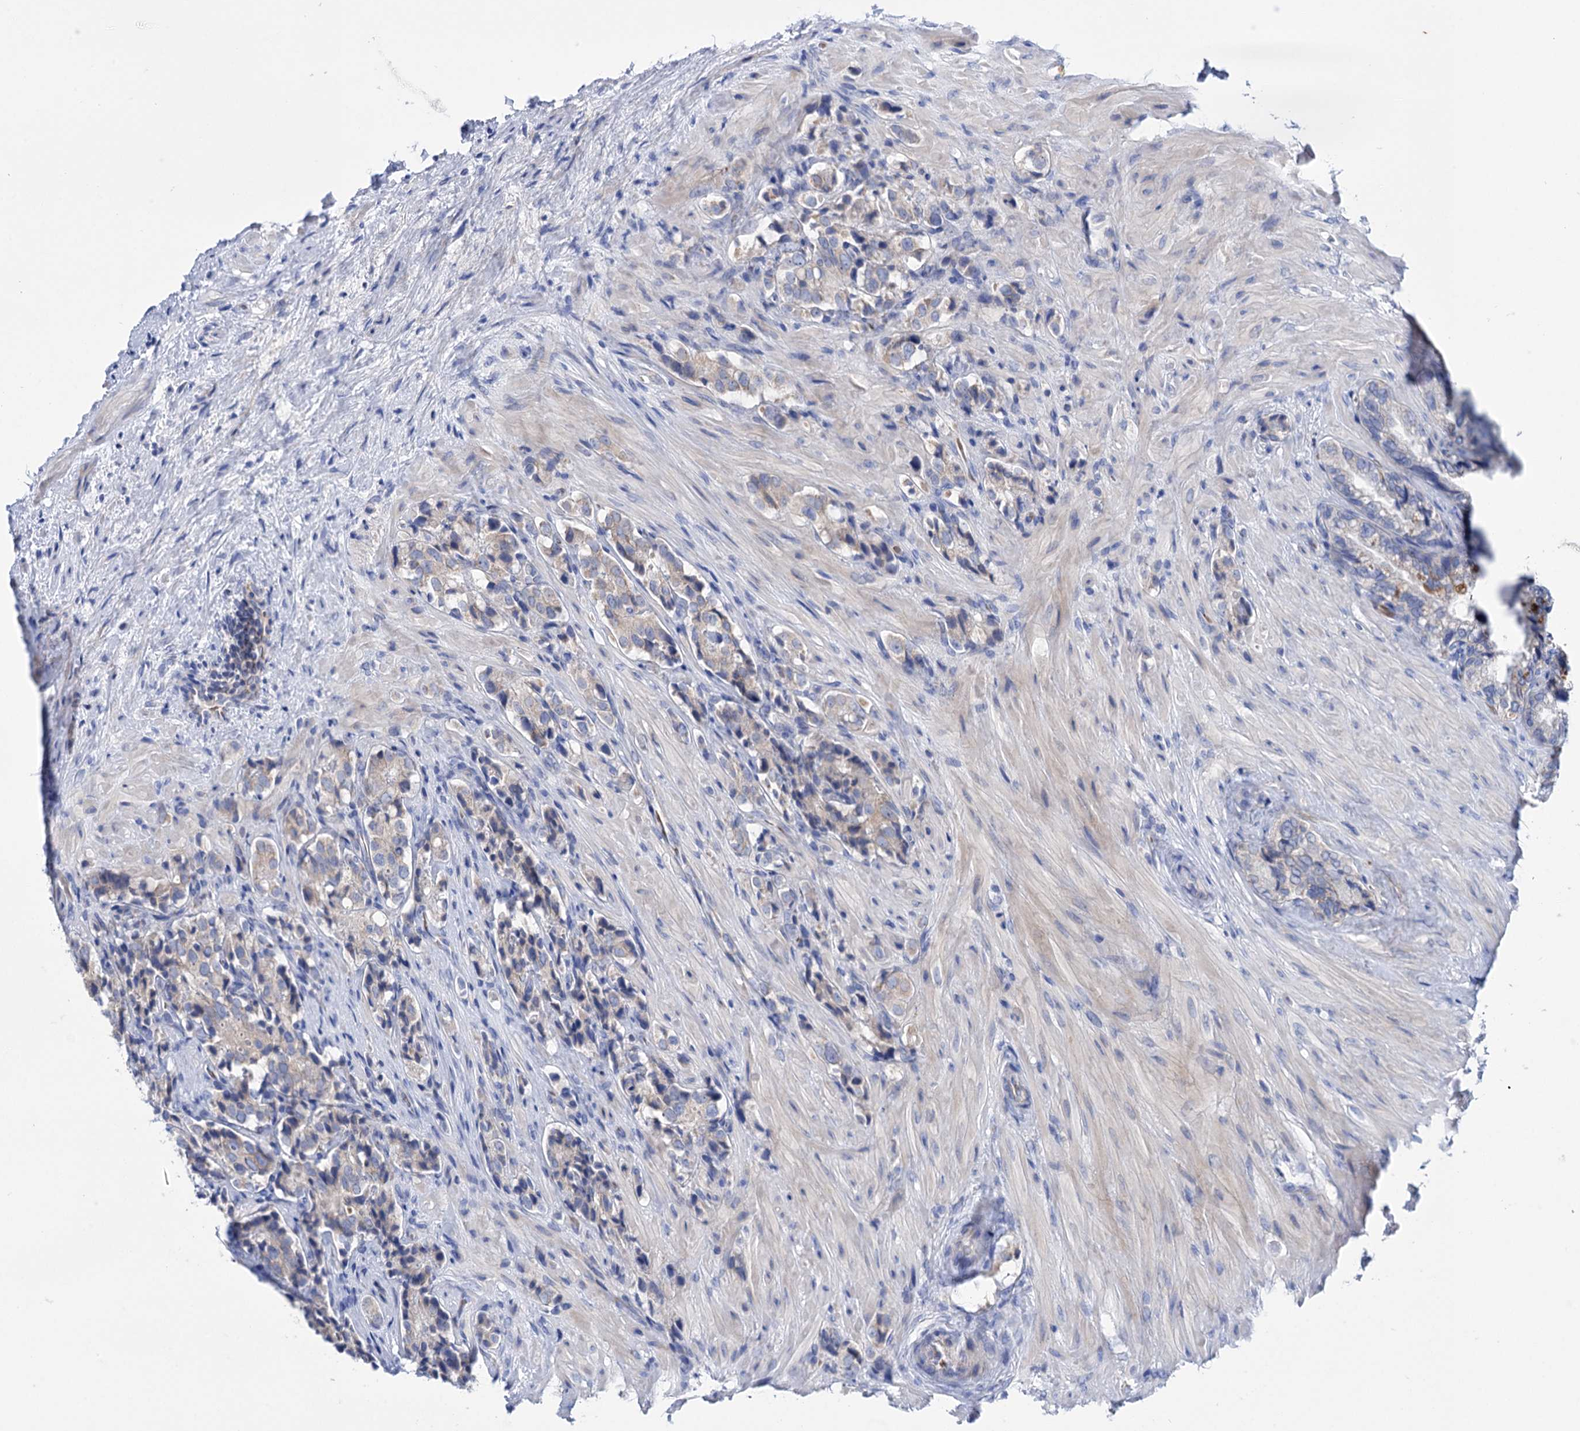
{"staining": {"intensity": "weak", "quantity": "<25%", "location": "cytoplasmic/membranous"}, "tissue": "prostate cancer", "cell_type": "Tumor cells", "image_type": "cancer", "snomed": [{"axis": "morphology", "description": "Adenocarcinoma, High grade"}, {"axis": "topography", "description": "Prostate"}], "caption": "The histopathology image shows no staining of tumor cells in prostate cancer (adenocarcinoma (high-grade)). (DAB IHC, high magnification).", "gene": "YARS2", "patient": {"sex": "male", "age": 65}}